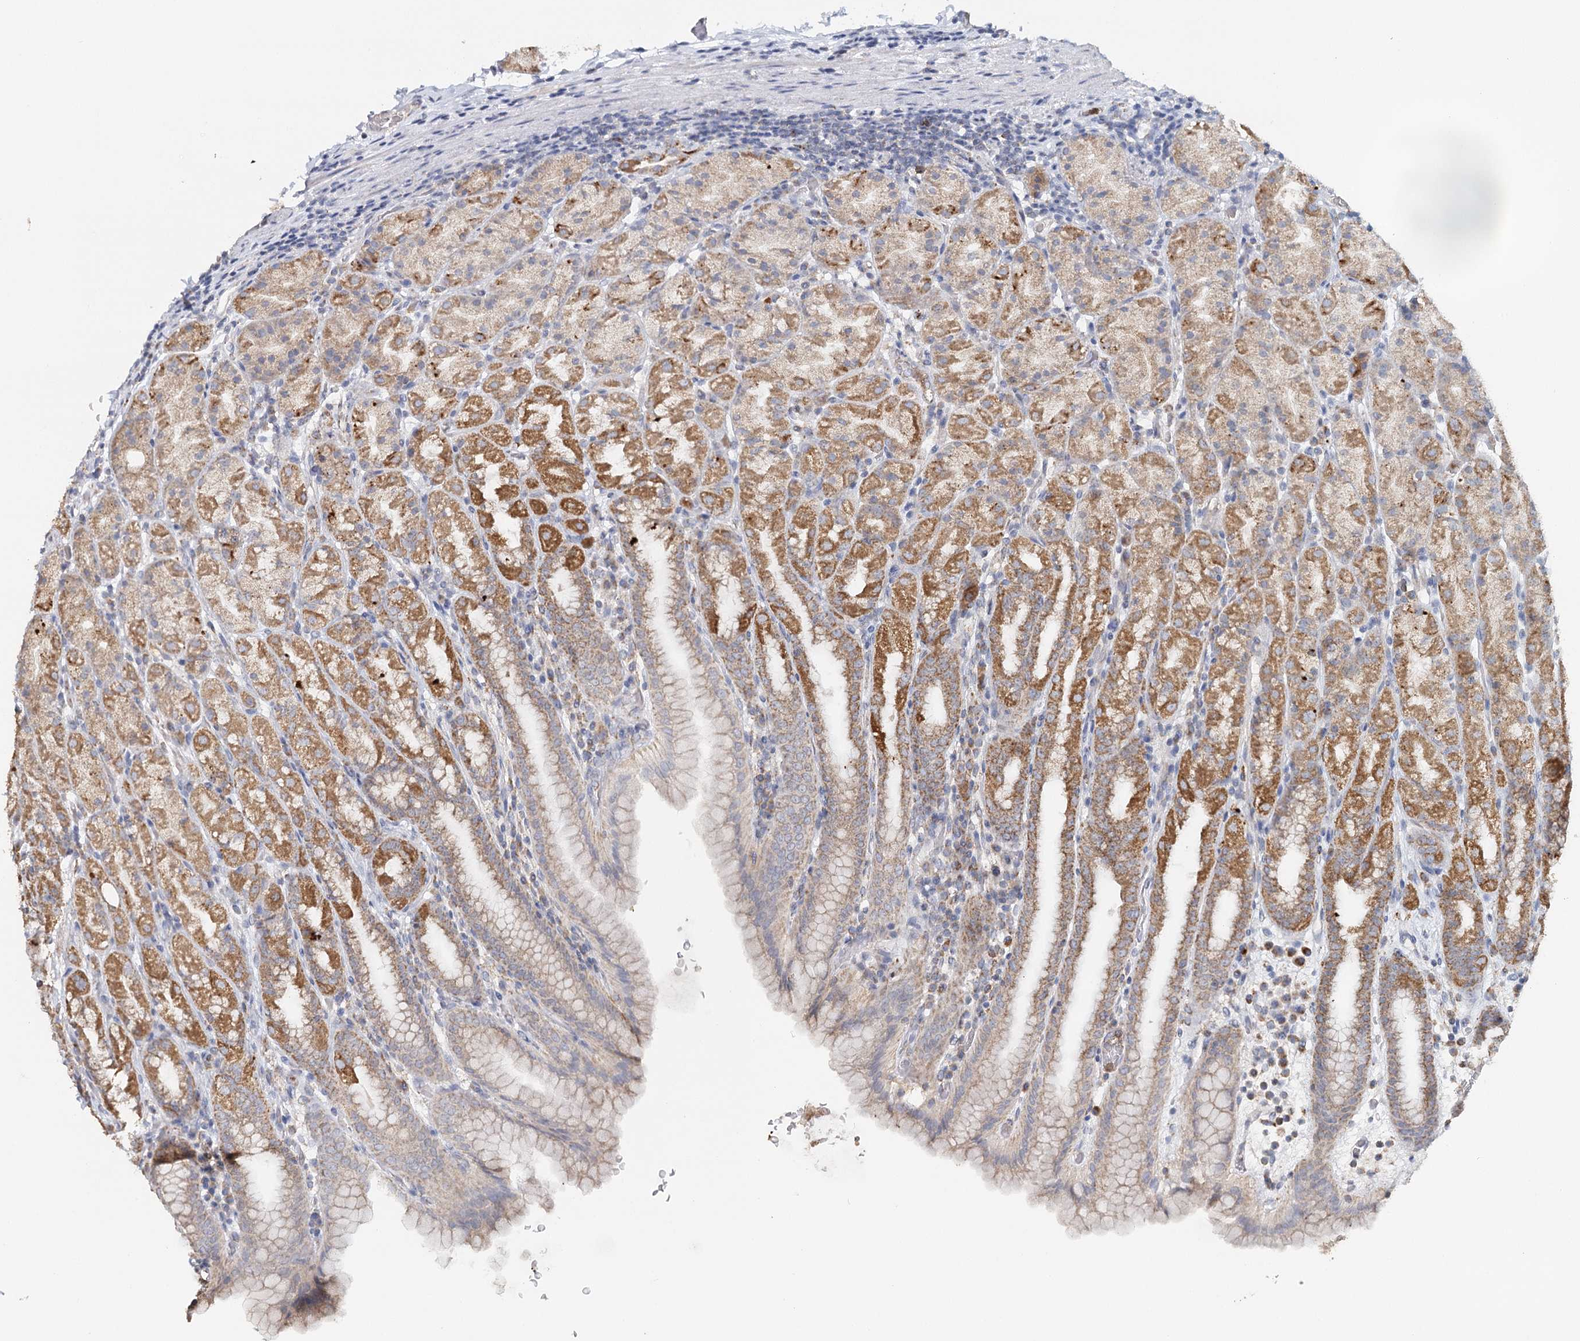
{"staining": {"intensity": "moderate", "quantity": ">75%", "location": "cytoplasmic/membranous"}, "tissue": "stomach", "cell_type": "Glandular cells", "image_type": "normal", "snomed": [{"axis": "morphology", "description": "Normal tissue, NOS"}, {"axis": "topography", "description": "Stomach, upper"}], "caption": "Moderate cytoplasmic/membranous positivity for a protein is present in about >75% of glandular cells of unremarkable stomach using immunohistochemistry.", "gene": "MMP25", "patient": {"sex": "male", "age": 68}}